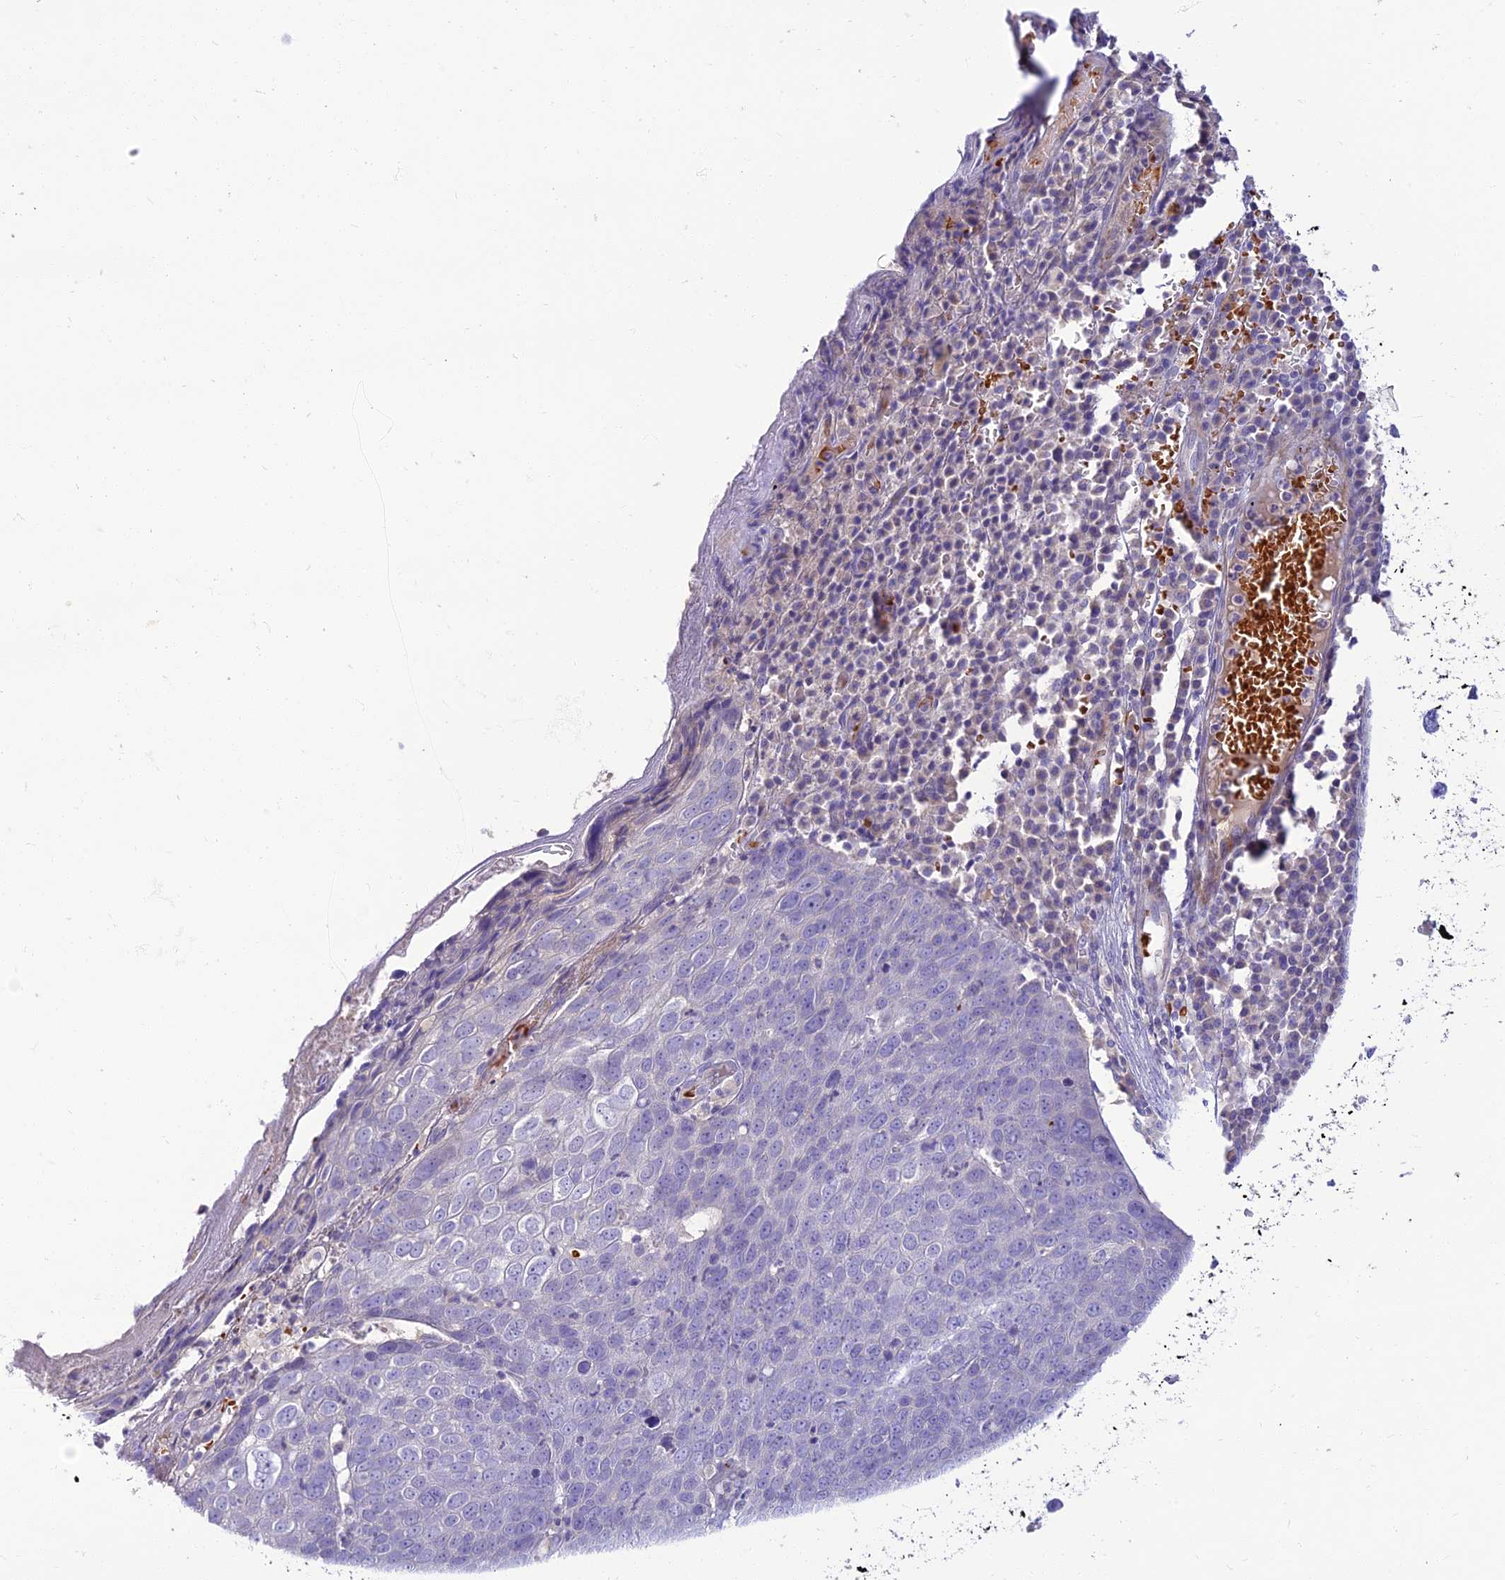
{"staining": {"intensity": "negative", "quantity": "none", "location": "none"}, "tissue": "skin cancer", "cell_type": "Tumor cells", "image_type": "cancer", "snomed": [{"axis": "morphology", "description": "Squamous cell carcinoma, NOS"}, {"axis": "topography", "description": "Skin"}], "caption": "A micrograph of human skin cancer (squamous cell carcinoma) is negative for staining in tumor cells.", "gene": "CLIP4", "patient": {"sex": "male", "age": 71}}